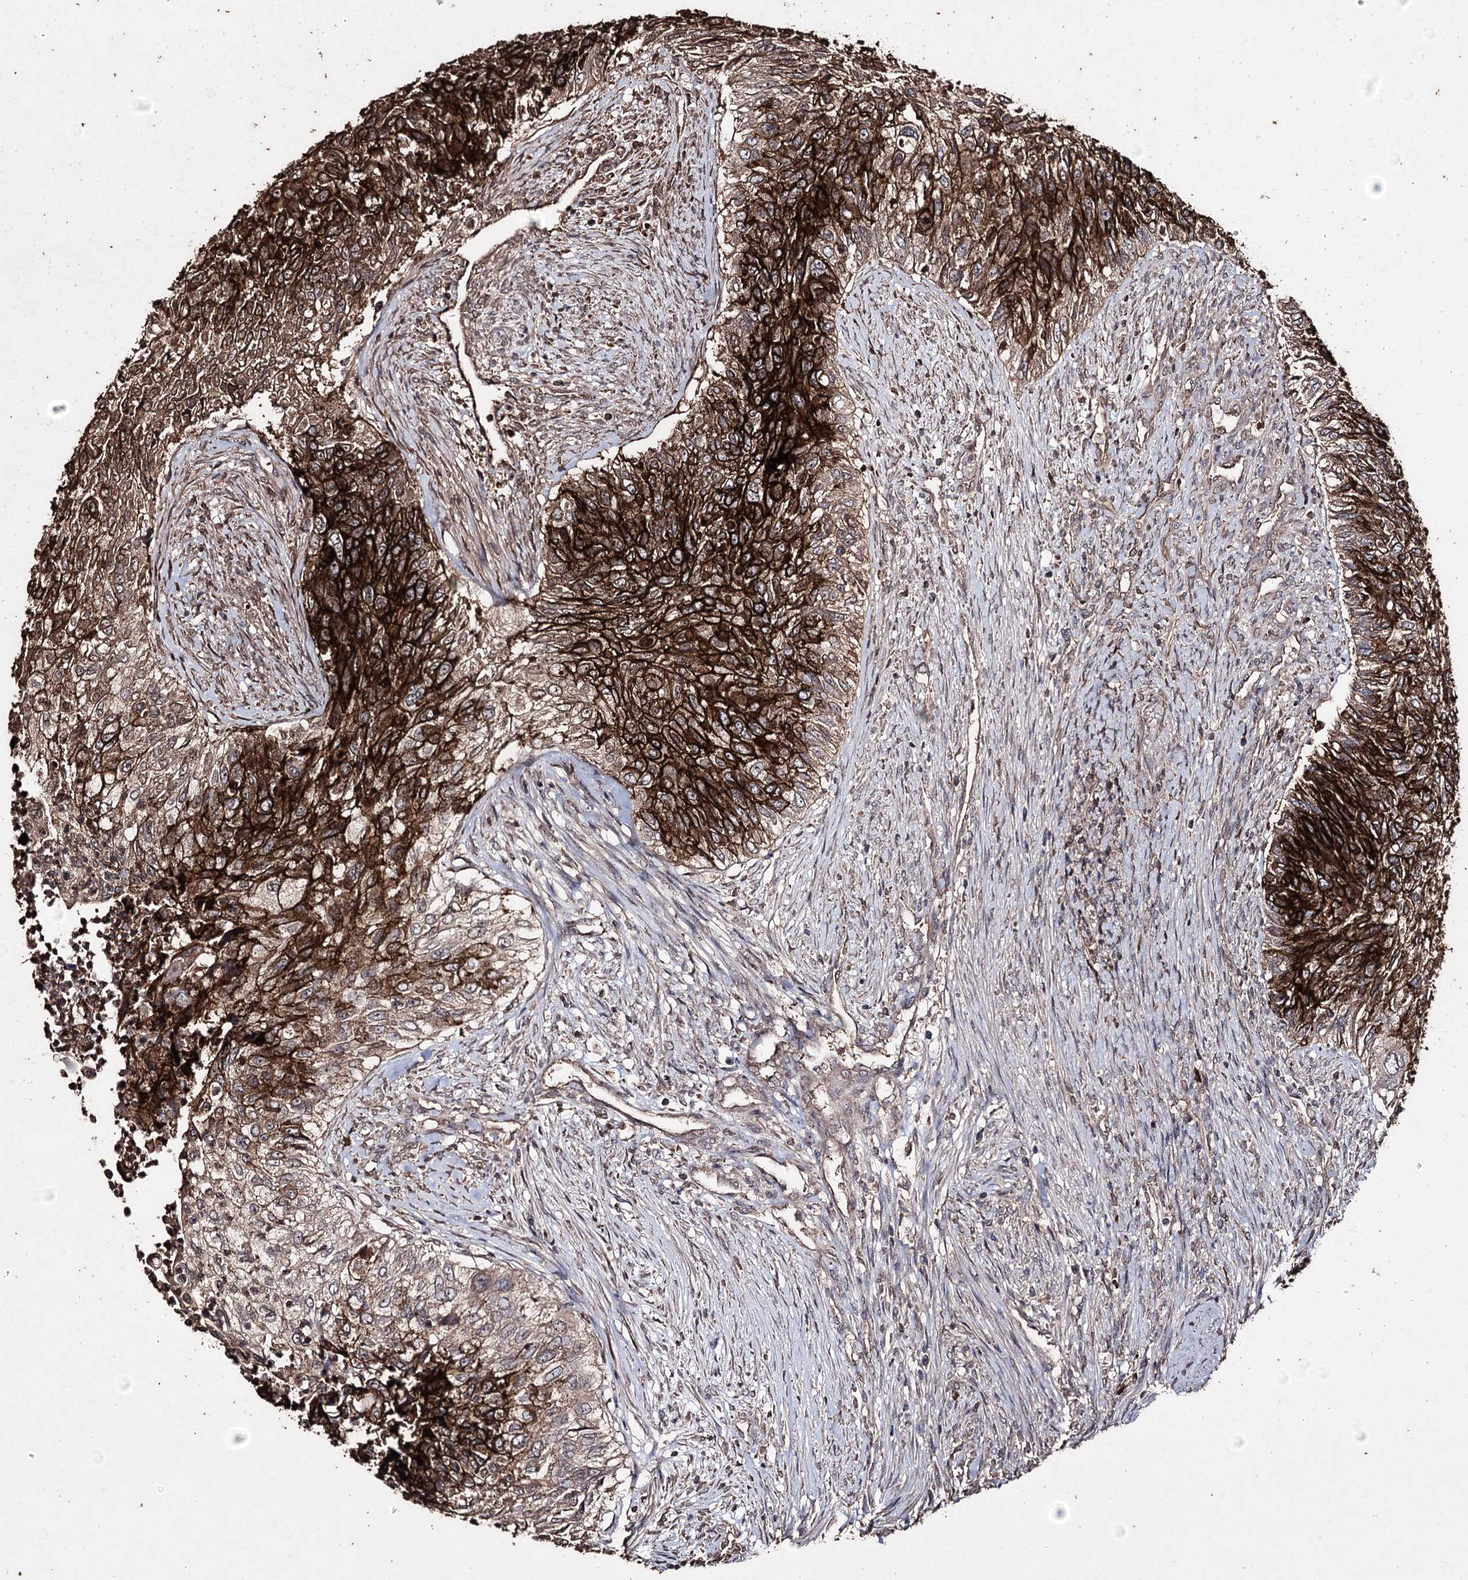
{"staining": {"intensity": "strong", "quantity": ">75%", "location": "cytoplasmic/membranous"}, "tissue": "urothelial cancer", "cell_type": "Tumor cells", "image_type": "cancer", "snomed": [{"axis": "morphology", "description": "Urothelial carcinoma, High grade"}, {"axis": "topography", "description": "Urinary bladder"}], "caption": "Human urothelial cancer stained for a protein (brown) exhibits strong cytoplasmic/membranous positive positivity in about >75% of tumor cells.", "gene": "ZNF662", "patient": {"sex": "female", "age": 60}}